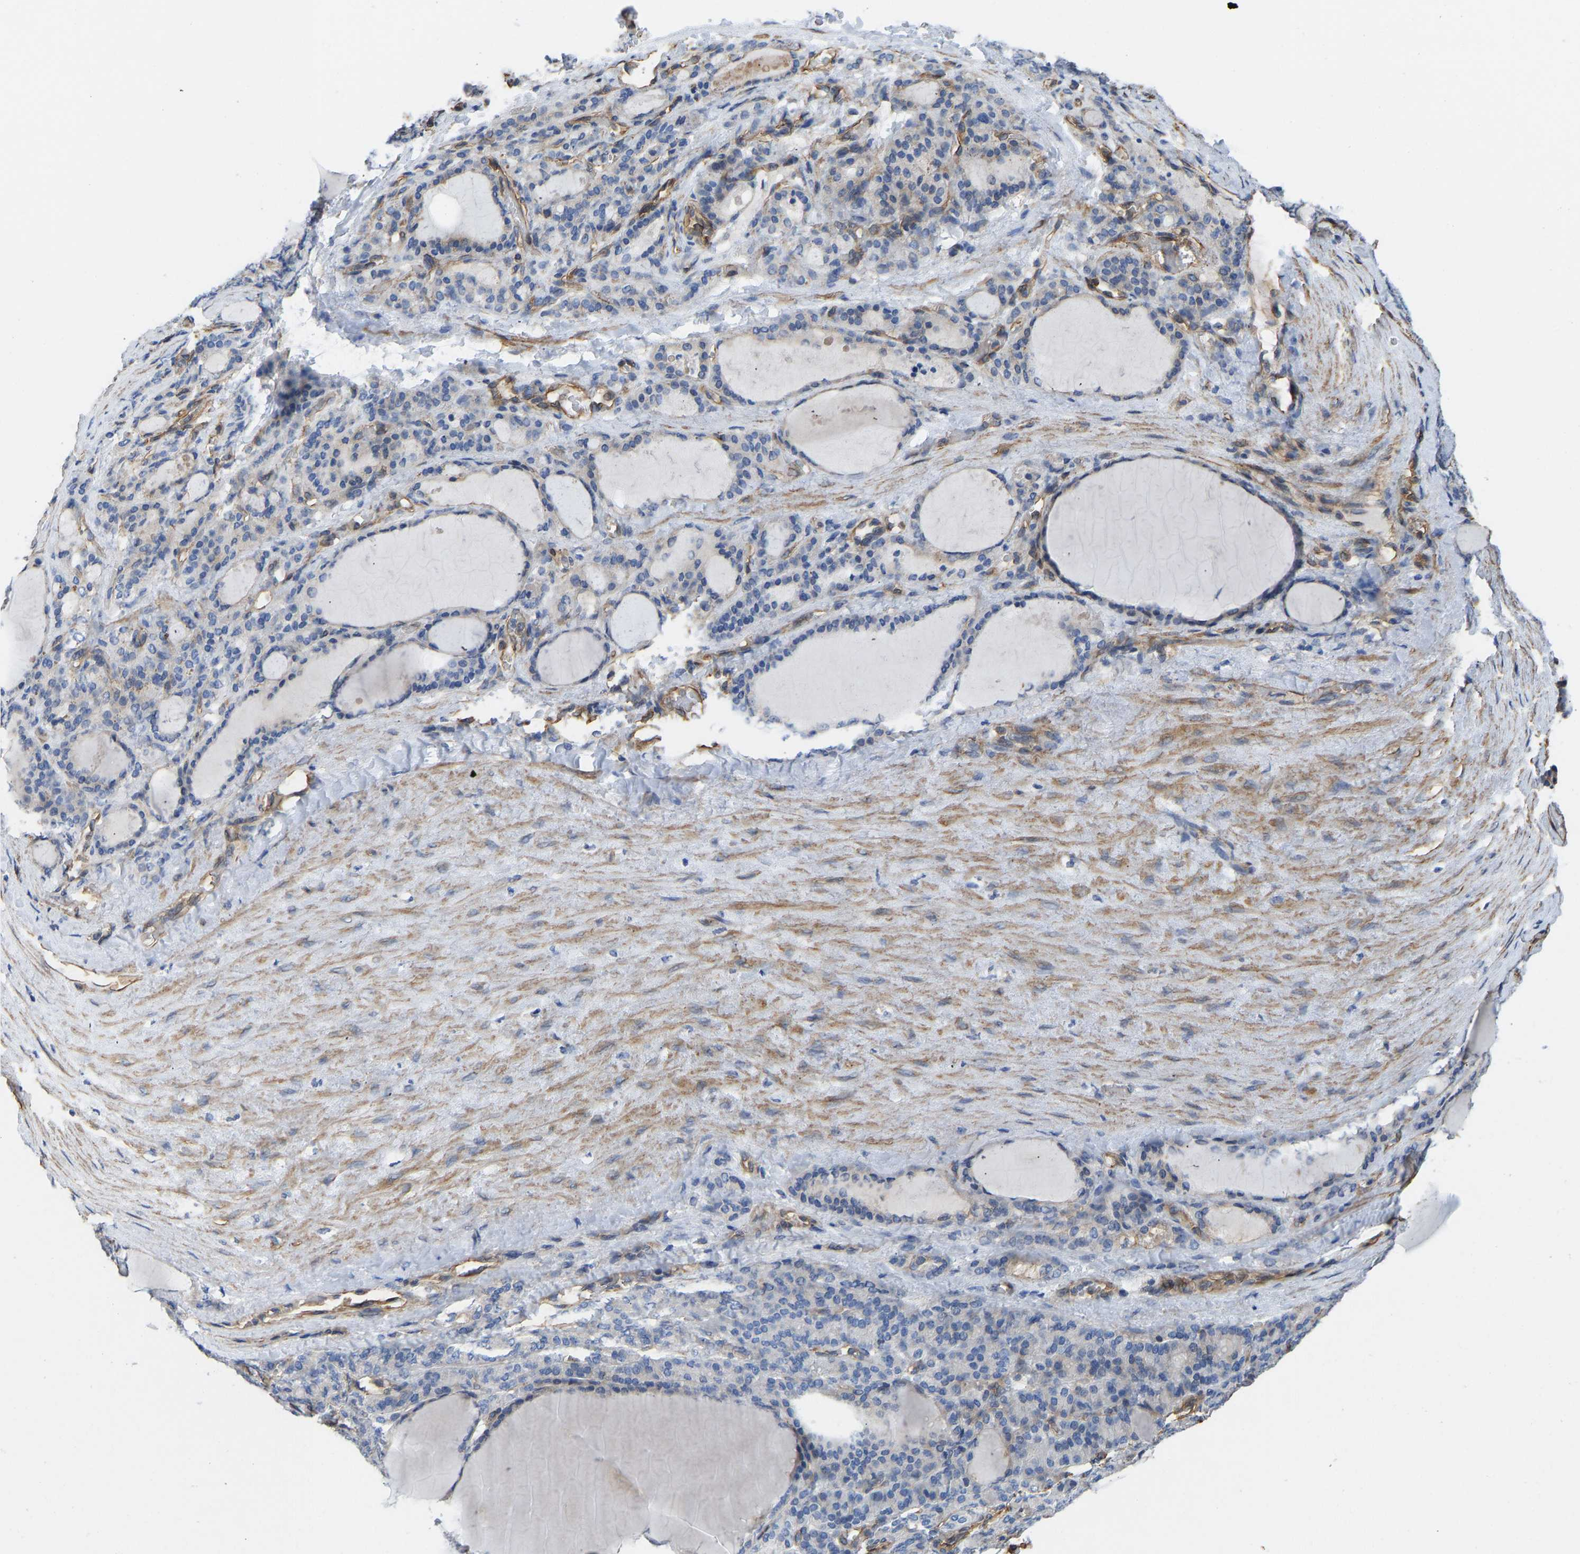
{"staining": {"intensity": "weak", "quantity": "25%-75%", "location": "cytoplasmic/membranous"}, "tissue": "thyroid gland", "cell_type": "Glandular cells", "image_type": "normal", "snomed": [{"axis": "morphology", "description": "Normal tissue, NOS"}, {"axis": "topography", "description": "Thyroid gland"}], "caption": "Glandular cells exhibit low levels of weak cytoplasmic/membranous positivity in about 25%-75% of cells in benign human thyroid gland.", "gene": "ELMO2", "patient": {"sex": "female", "age": 28}}